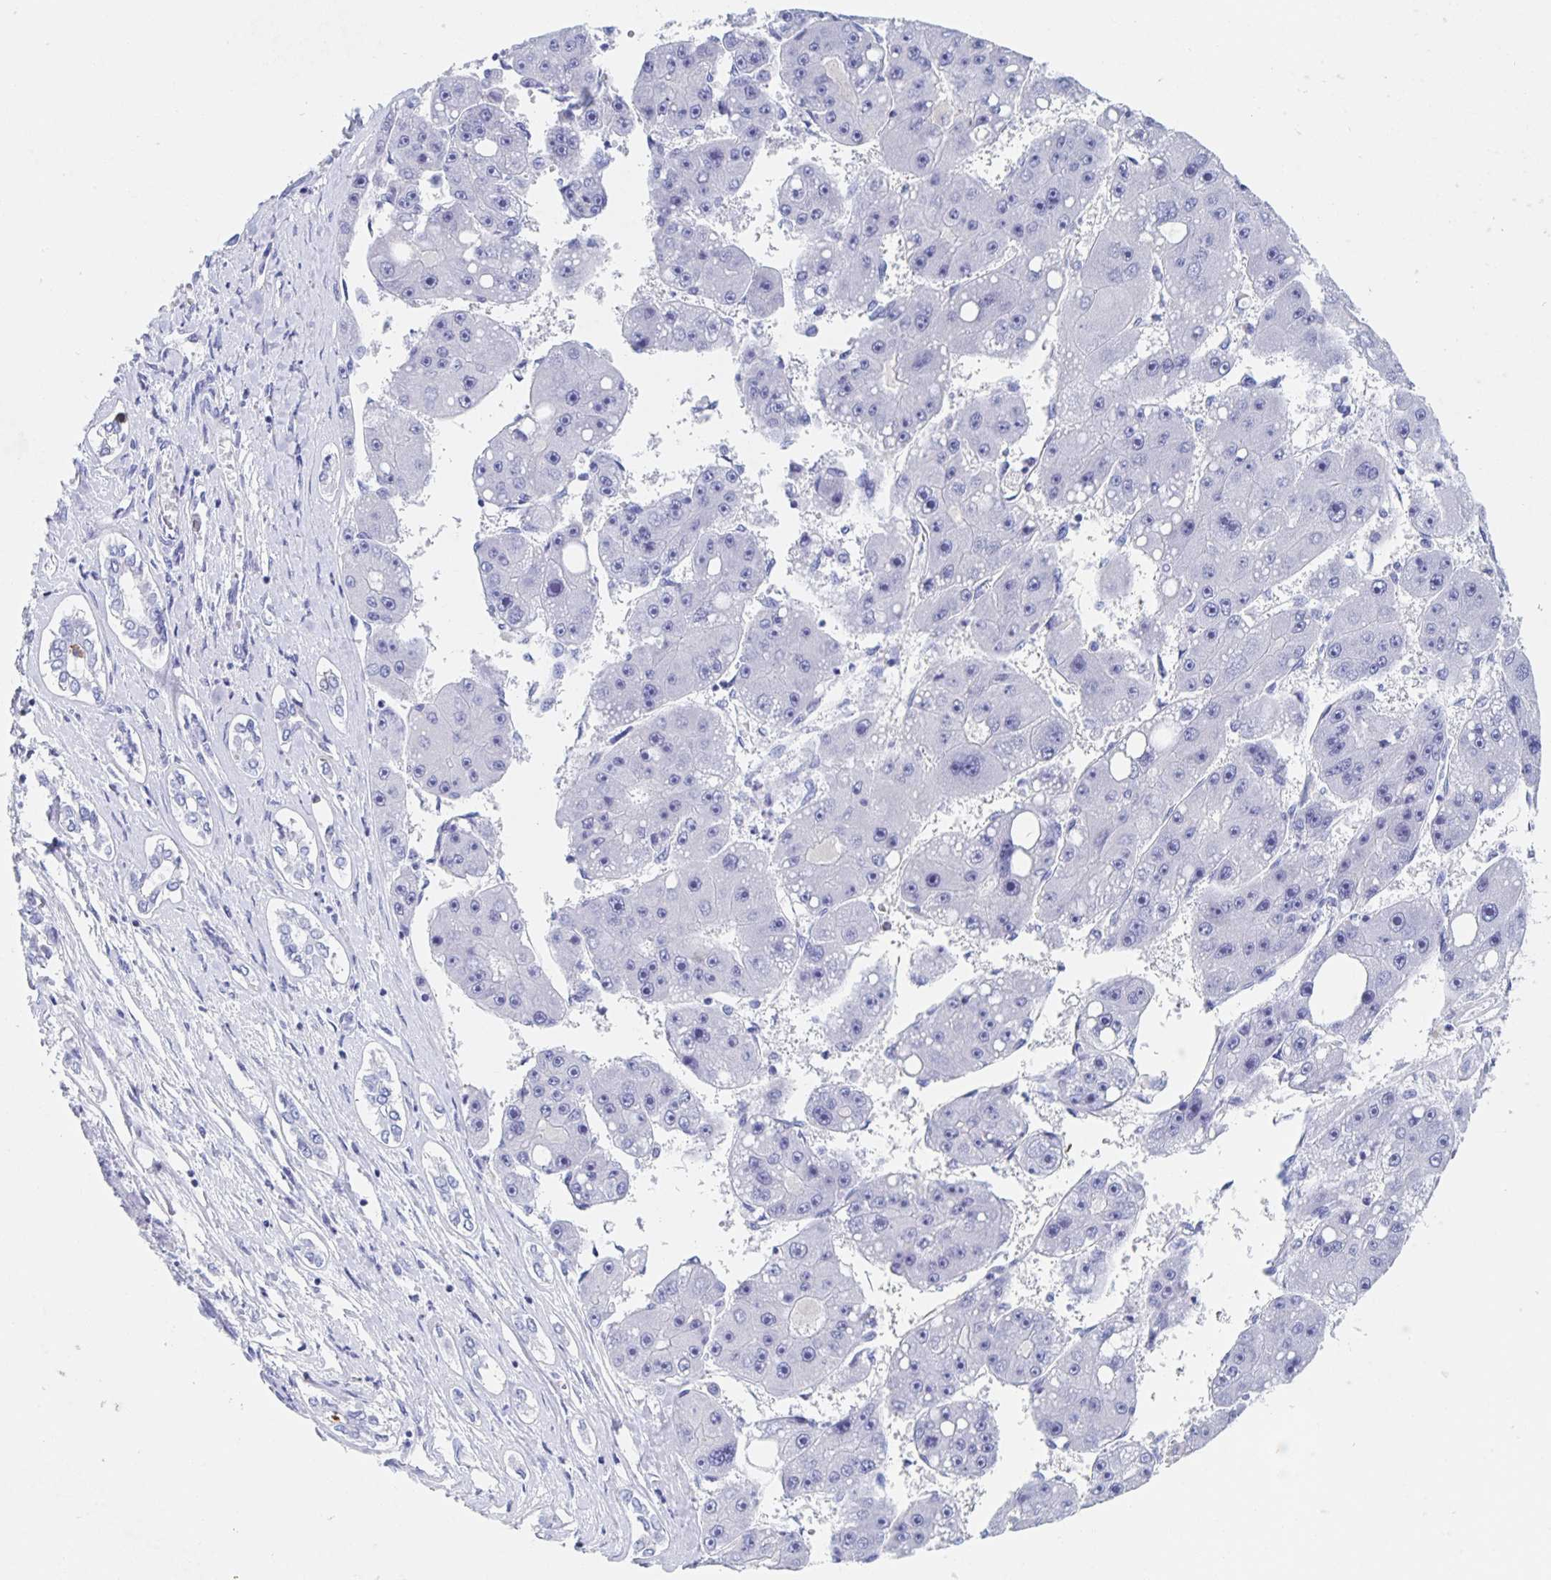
{"staining": {"intensity": "negative", "quantity": "none", "location": "none"}, "tissue": "liver cancer", "cell_type": "Tumor cells", "image_type": "cancer", "snomed": [{"axis": "morphology", "description": "Carcinoma, Hepatocellular, NOS"}, {"axis": "topography", "description": "Liver"}], "caption": "IHC of liver cancer reveals no staining in tumor cells.", "gene": "DMBT1", "patient": {"sex": "female", "age": 61}}